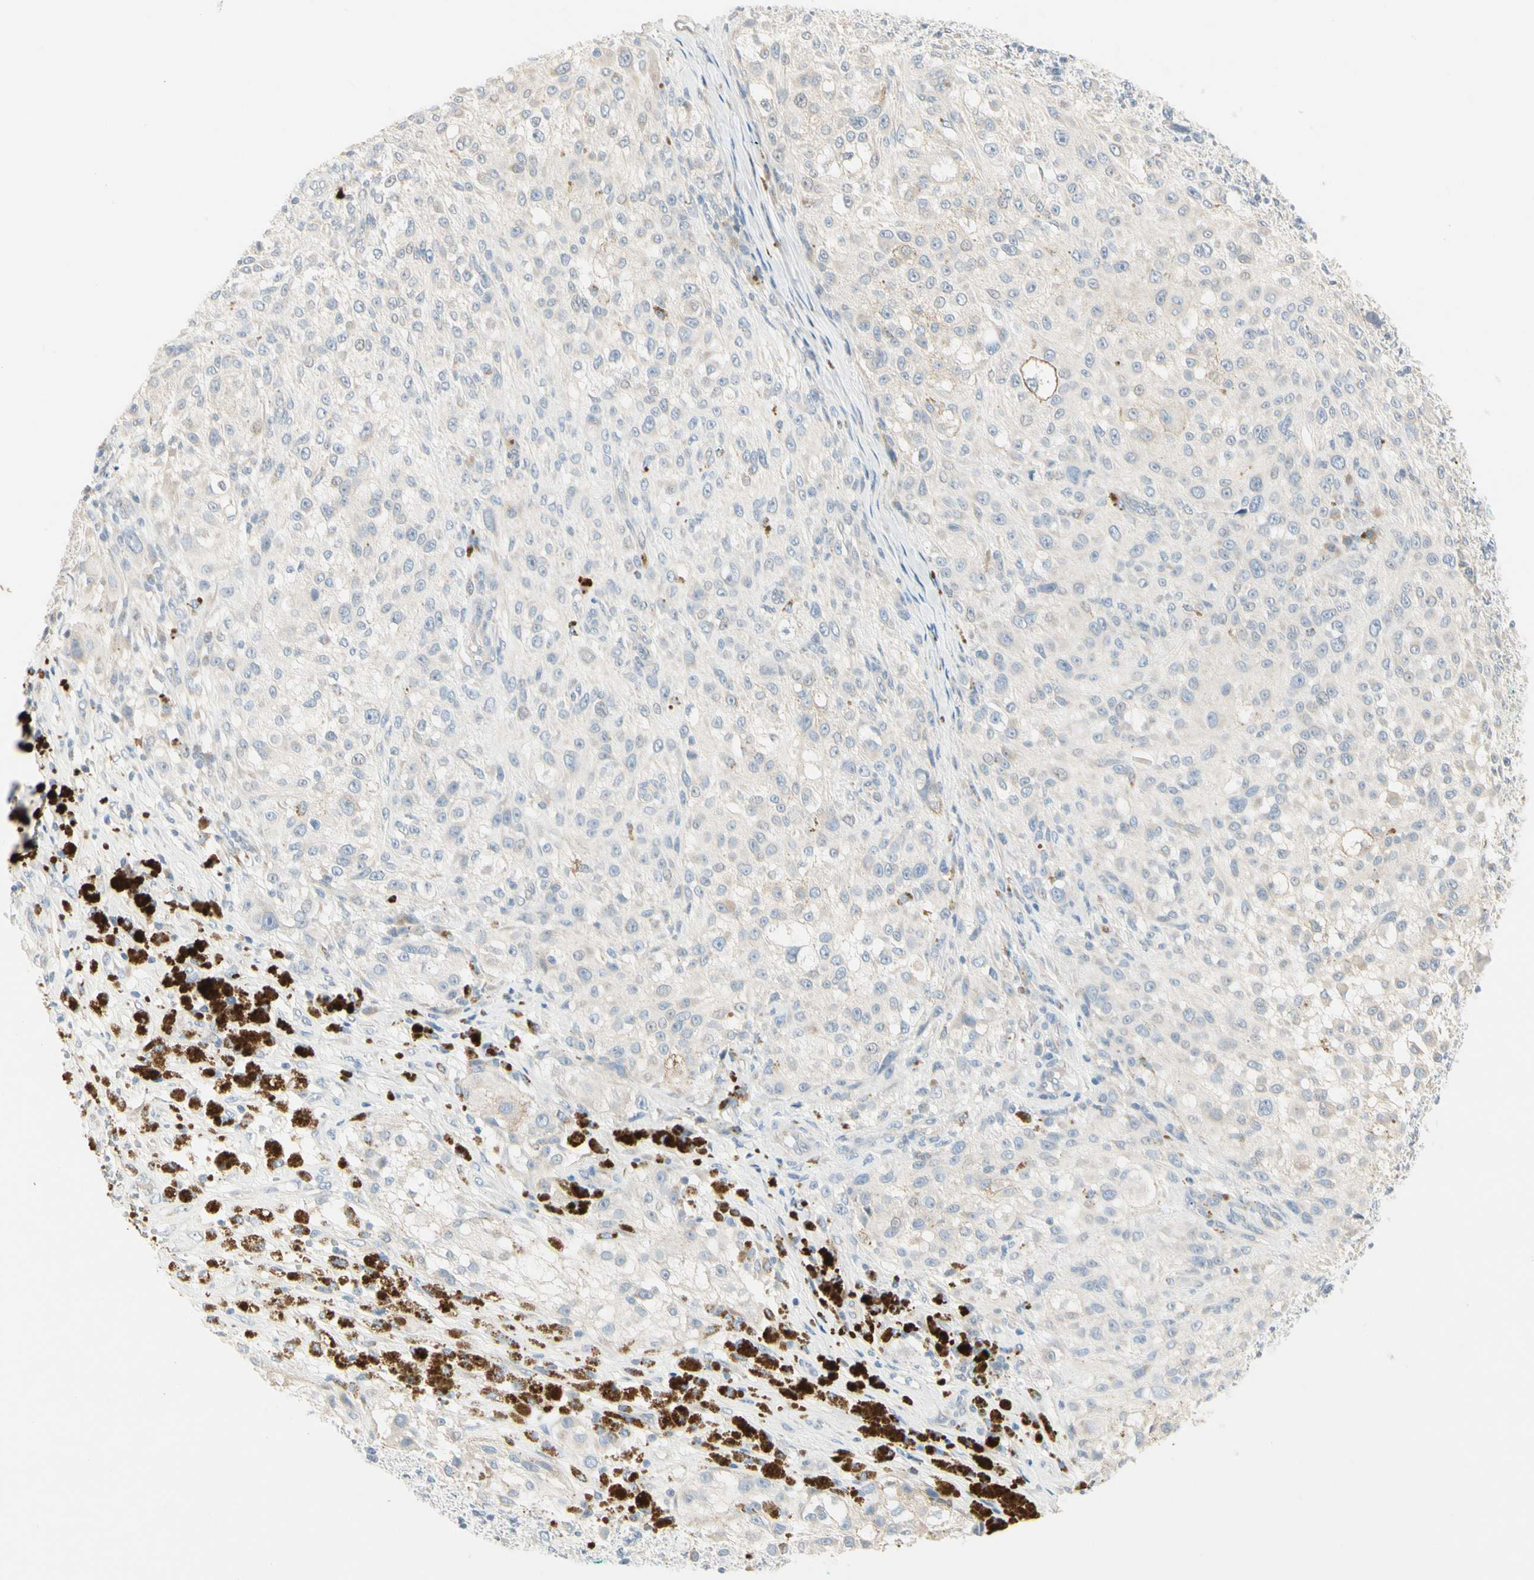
{"staining": {"intensity": "negative", "quantity": "none", "location": "none"}, "tissue": "melanoma", "cell_type": "Tumor cells", "image_type": "cancer", "snomed": [{"axis": "morphology", "description": "Necrosis, NOS"}, {"axis": "morphology", "description": "Malignant melanoma, NOS"}, {"axis": "topography", "description": "Skin"}], "caption": "This is an immunohistochemistry image of malignant melanoma. There is no positivity in tumor cells.", "gene": "ALDH18A1", "patient": {"sex": "female", "age": 87}}